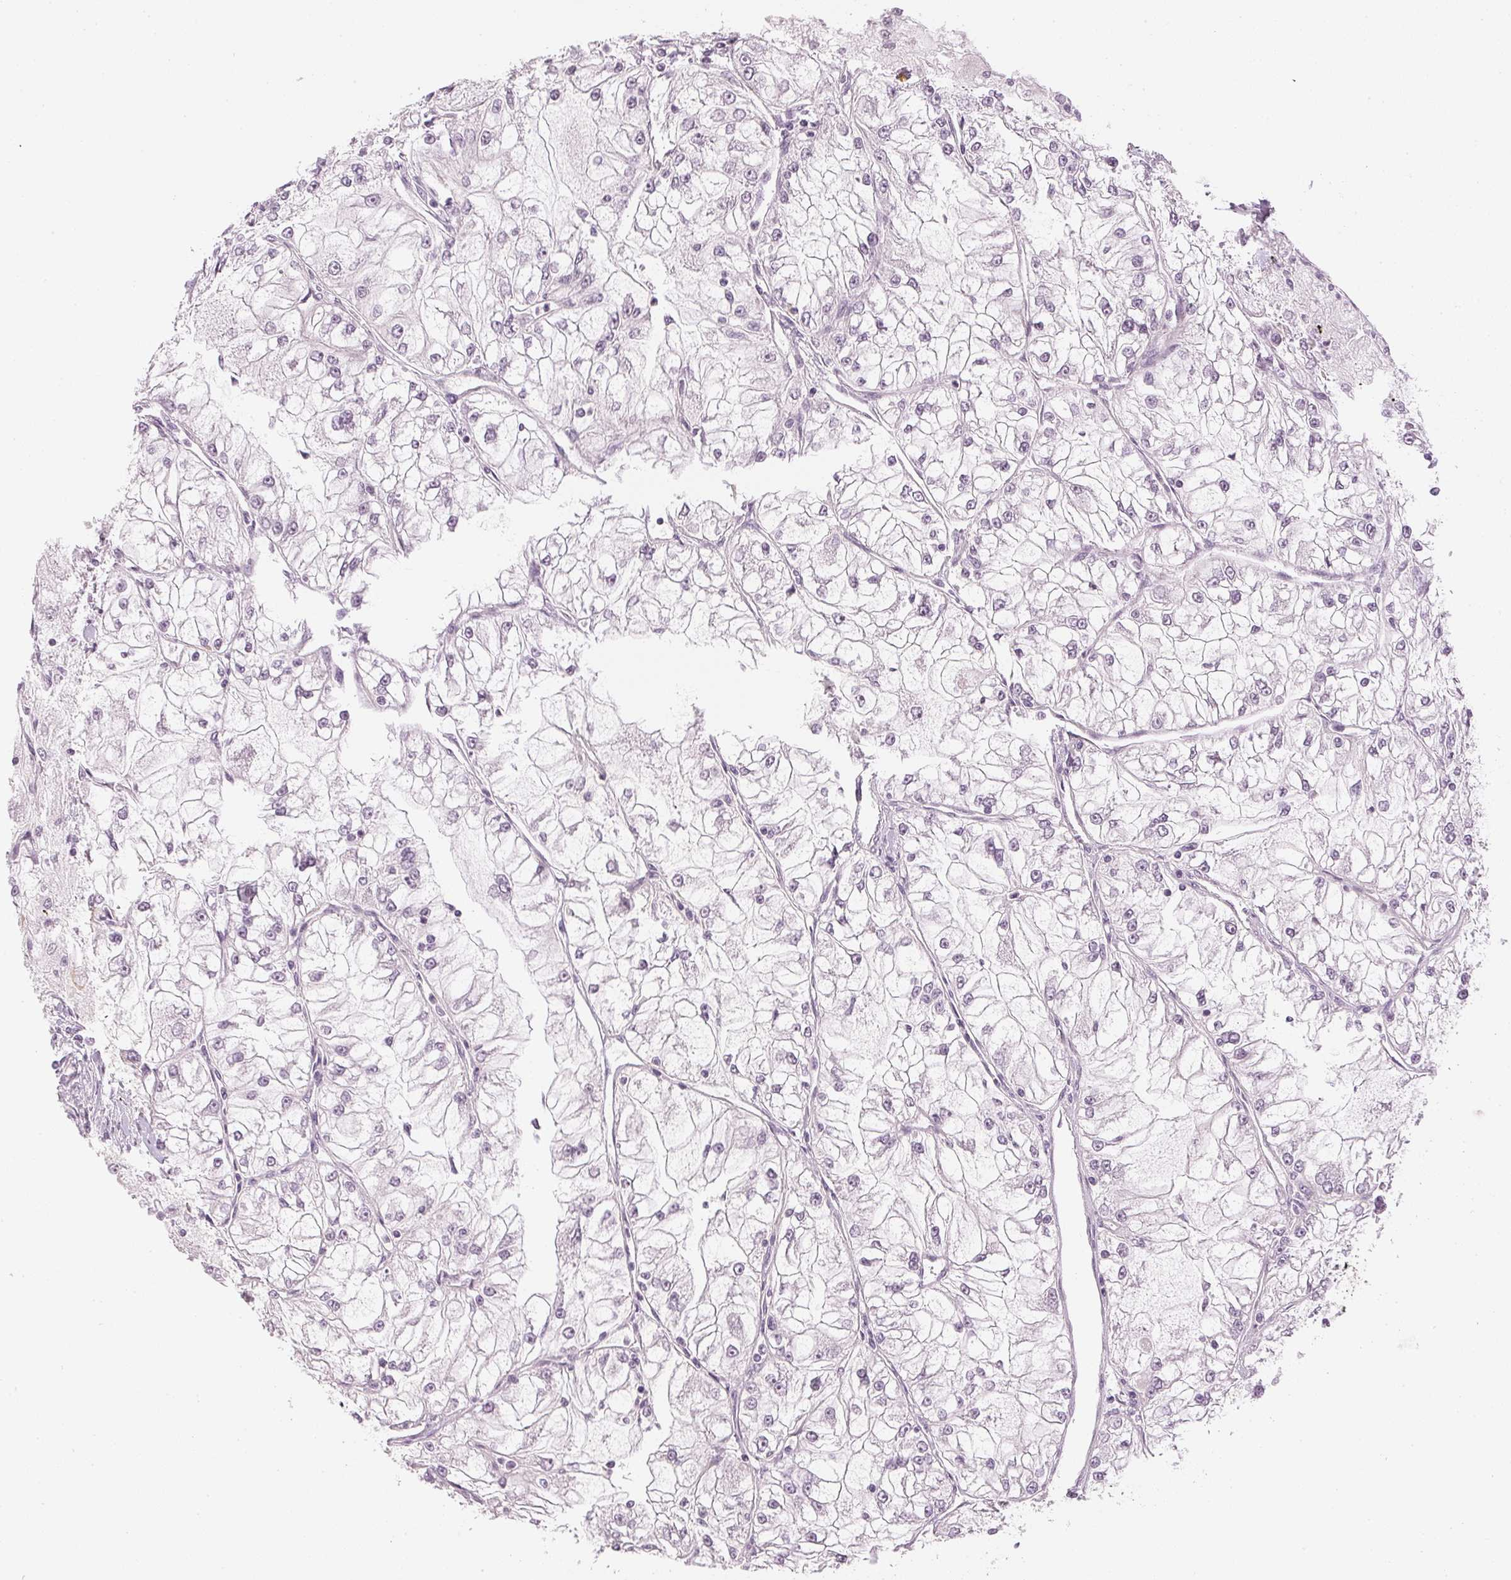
{"staining": {"intensity": "negative", "quantity": "none", "location": "none"}, "tissue": "renal cancer", "cell_type": "Tumor cells", "image_type": "cancer", "snomed": [{"axis": "morphology", "description": "Adenocarcinoma, NOS"}, {"axis": "topography", "description": "Kidney"}], "caption": "Adenocarcinoma (renal) was stained to show a protein in brown. There is no significant positivity in tumor cells.", "gene": "APLP1", "patient": {"sex": "female", "age": 72}}